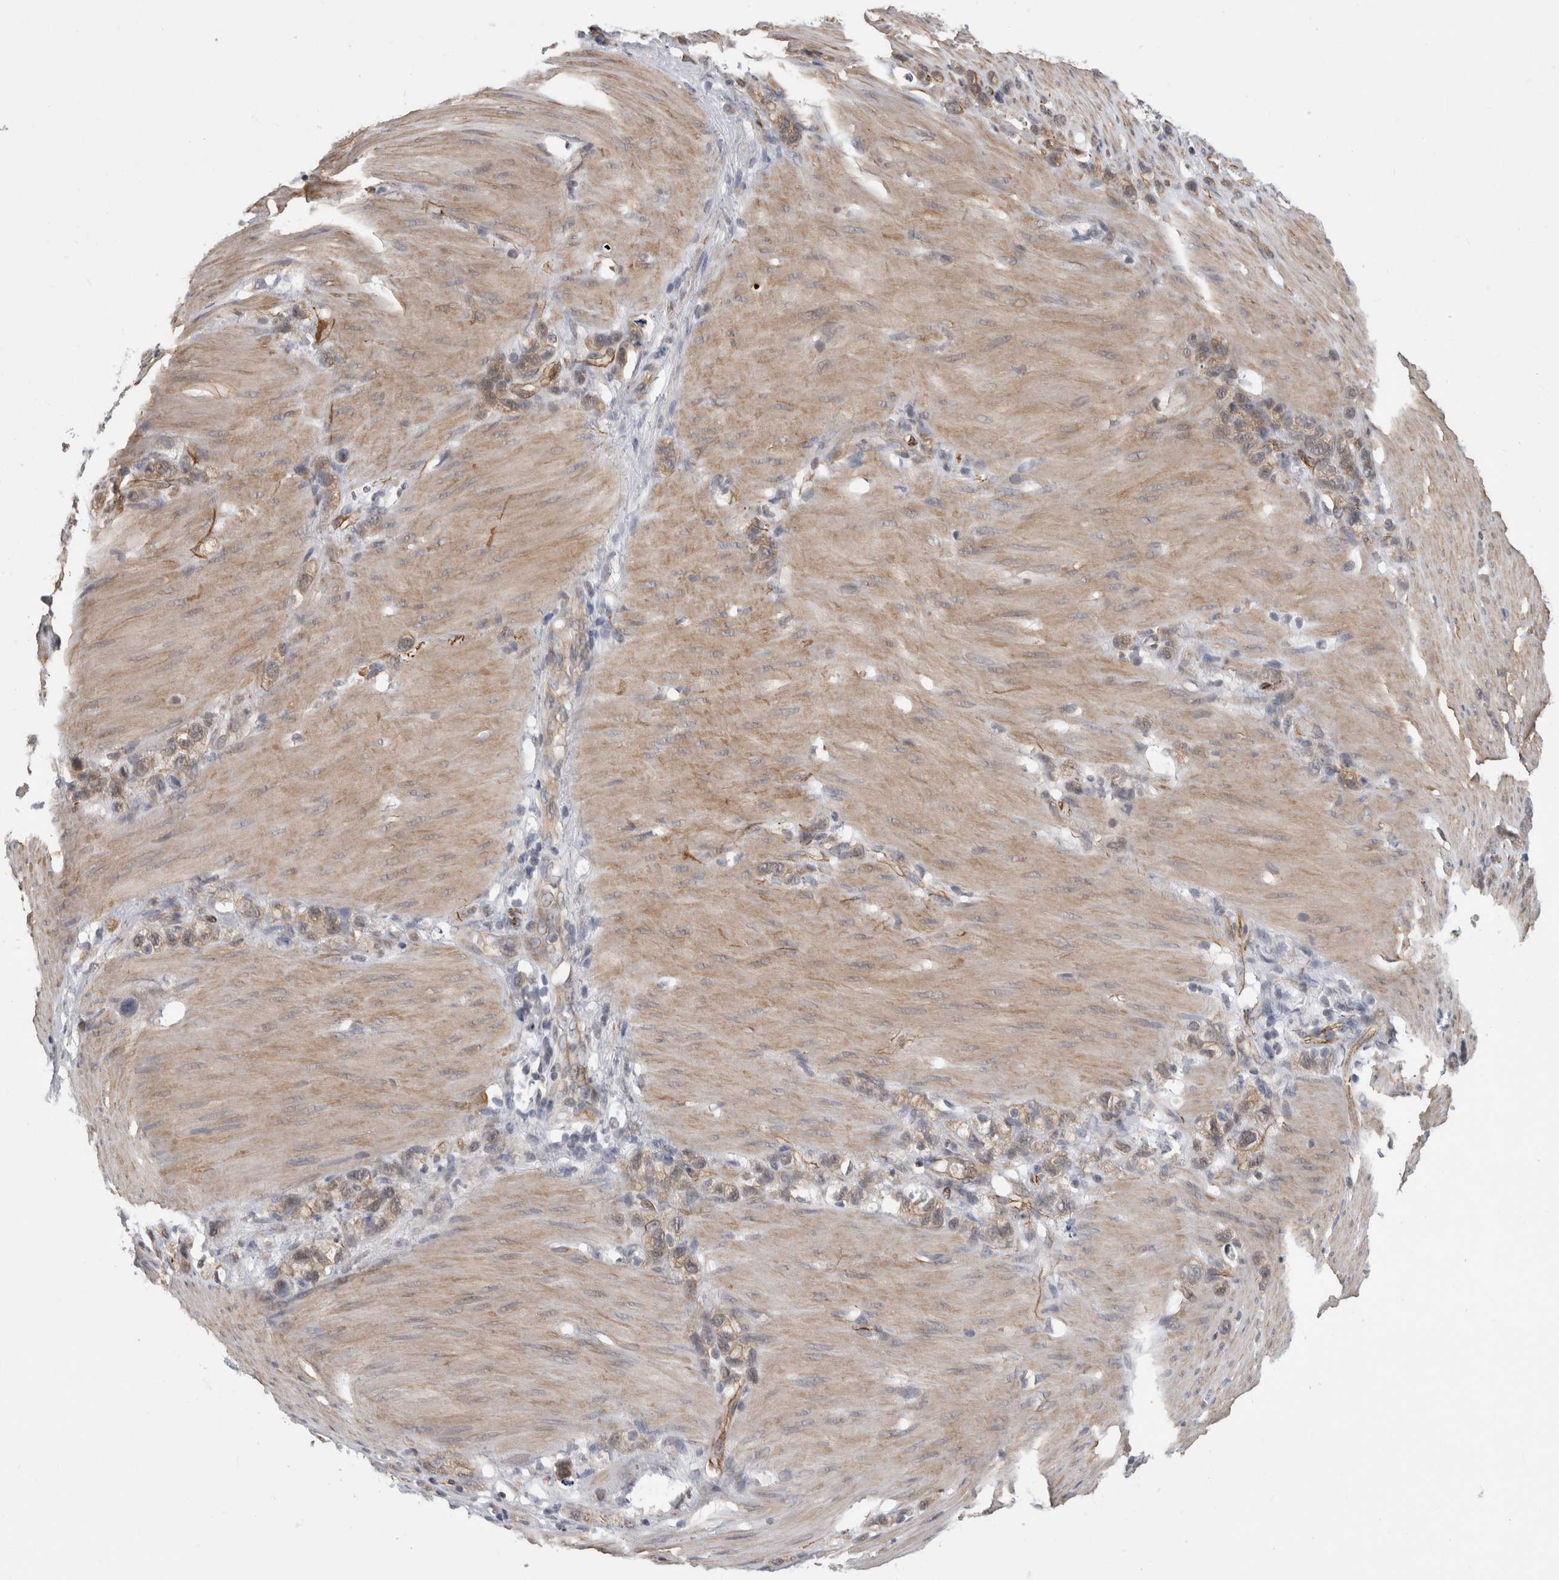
{"staining": {"intensity": "weak", "quantity": ">75%", "location": "cytoplasmic/membranous"}, "tissue": "stomach cancer", "cell_type": "Tumor cells", "image_type": "cancer", "snomed": [{"axis": "morphology", "description": "Normal tissue, NOS"}, {"axis": "morphology", "description": "Adenocarcinoma, NOS"}, {"axis": "morphology", "description": "Adenocarcinoma, High grade"}, {"axis": "topography", "description": "Stomach, upper"}, {"axis": "topography", "description": "Stomach"}], "caption": "Approximately >75% of tumor cells in human stomach cancer reveal weak cytoplasmic/membranous protein staining as visualized by brown immunohistochemical staining.", "gene": "FAM83H", "patient": {"sex": "female", "age": 65}}